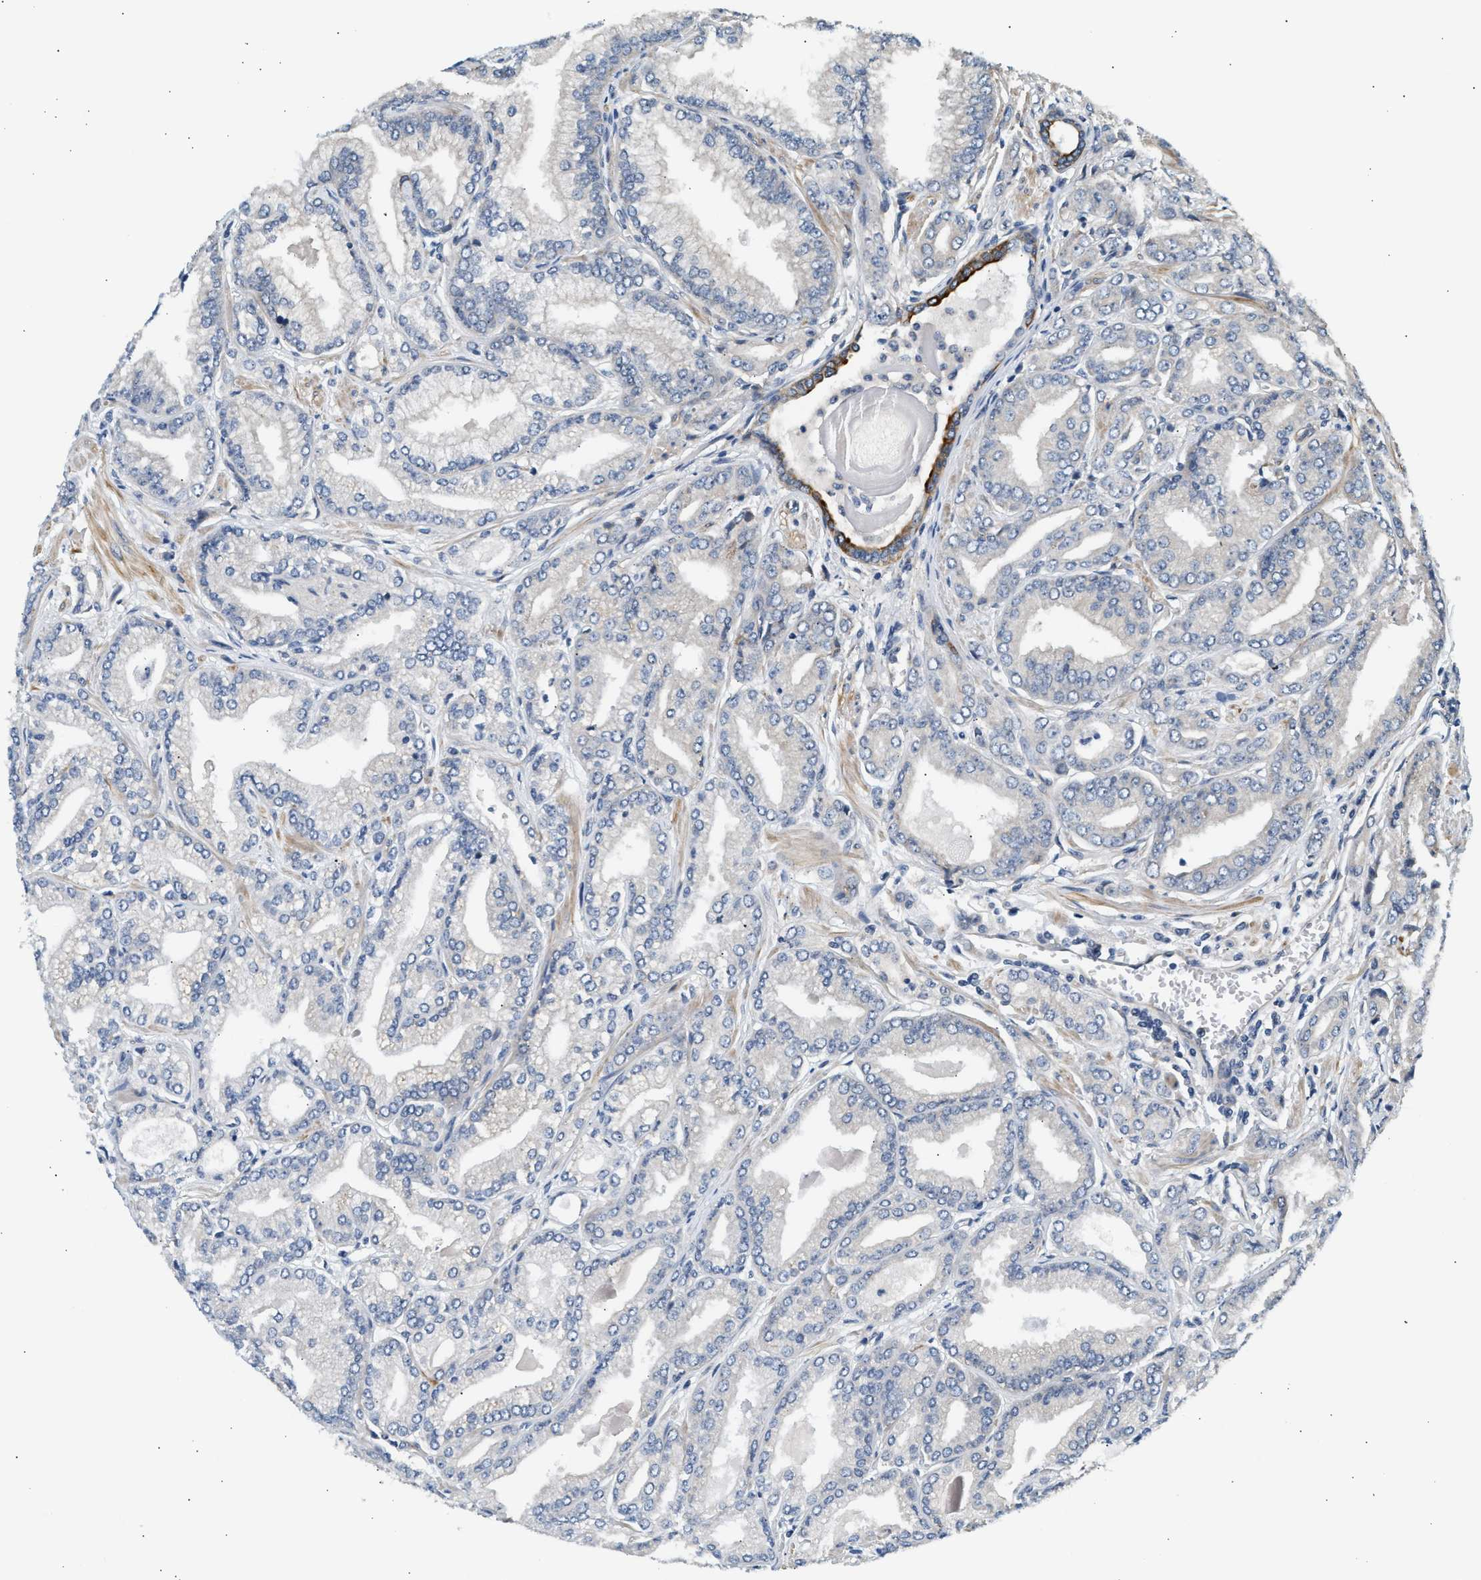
{"staining": {"intensity": "negative", "quantity": "none", "location": "none"}, "tissue": "prostate cancer", "cell_type": "Tumor cells", "image_type": "cancer", "snomed": [{"axis": "morphology", "description": "Adenocarcinoma, Low grade"}, {"axis": "topography", "description": "Prostate"}], "caption": "Immunohistochemistry micrograph of low-grade adenocarcinoma (prostate) stained for a protein (brown), which exhibits no expression in tumor cells.", "gene": "WDR31", "patient": {"sex": "male", "age": 52}}